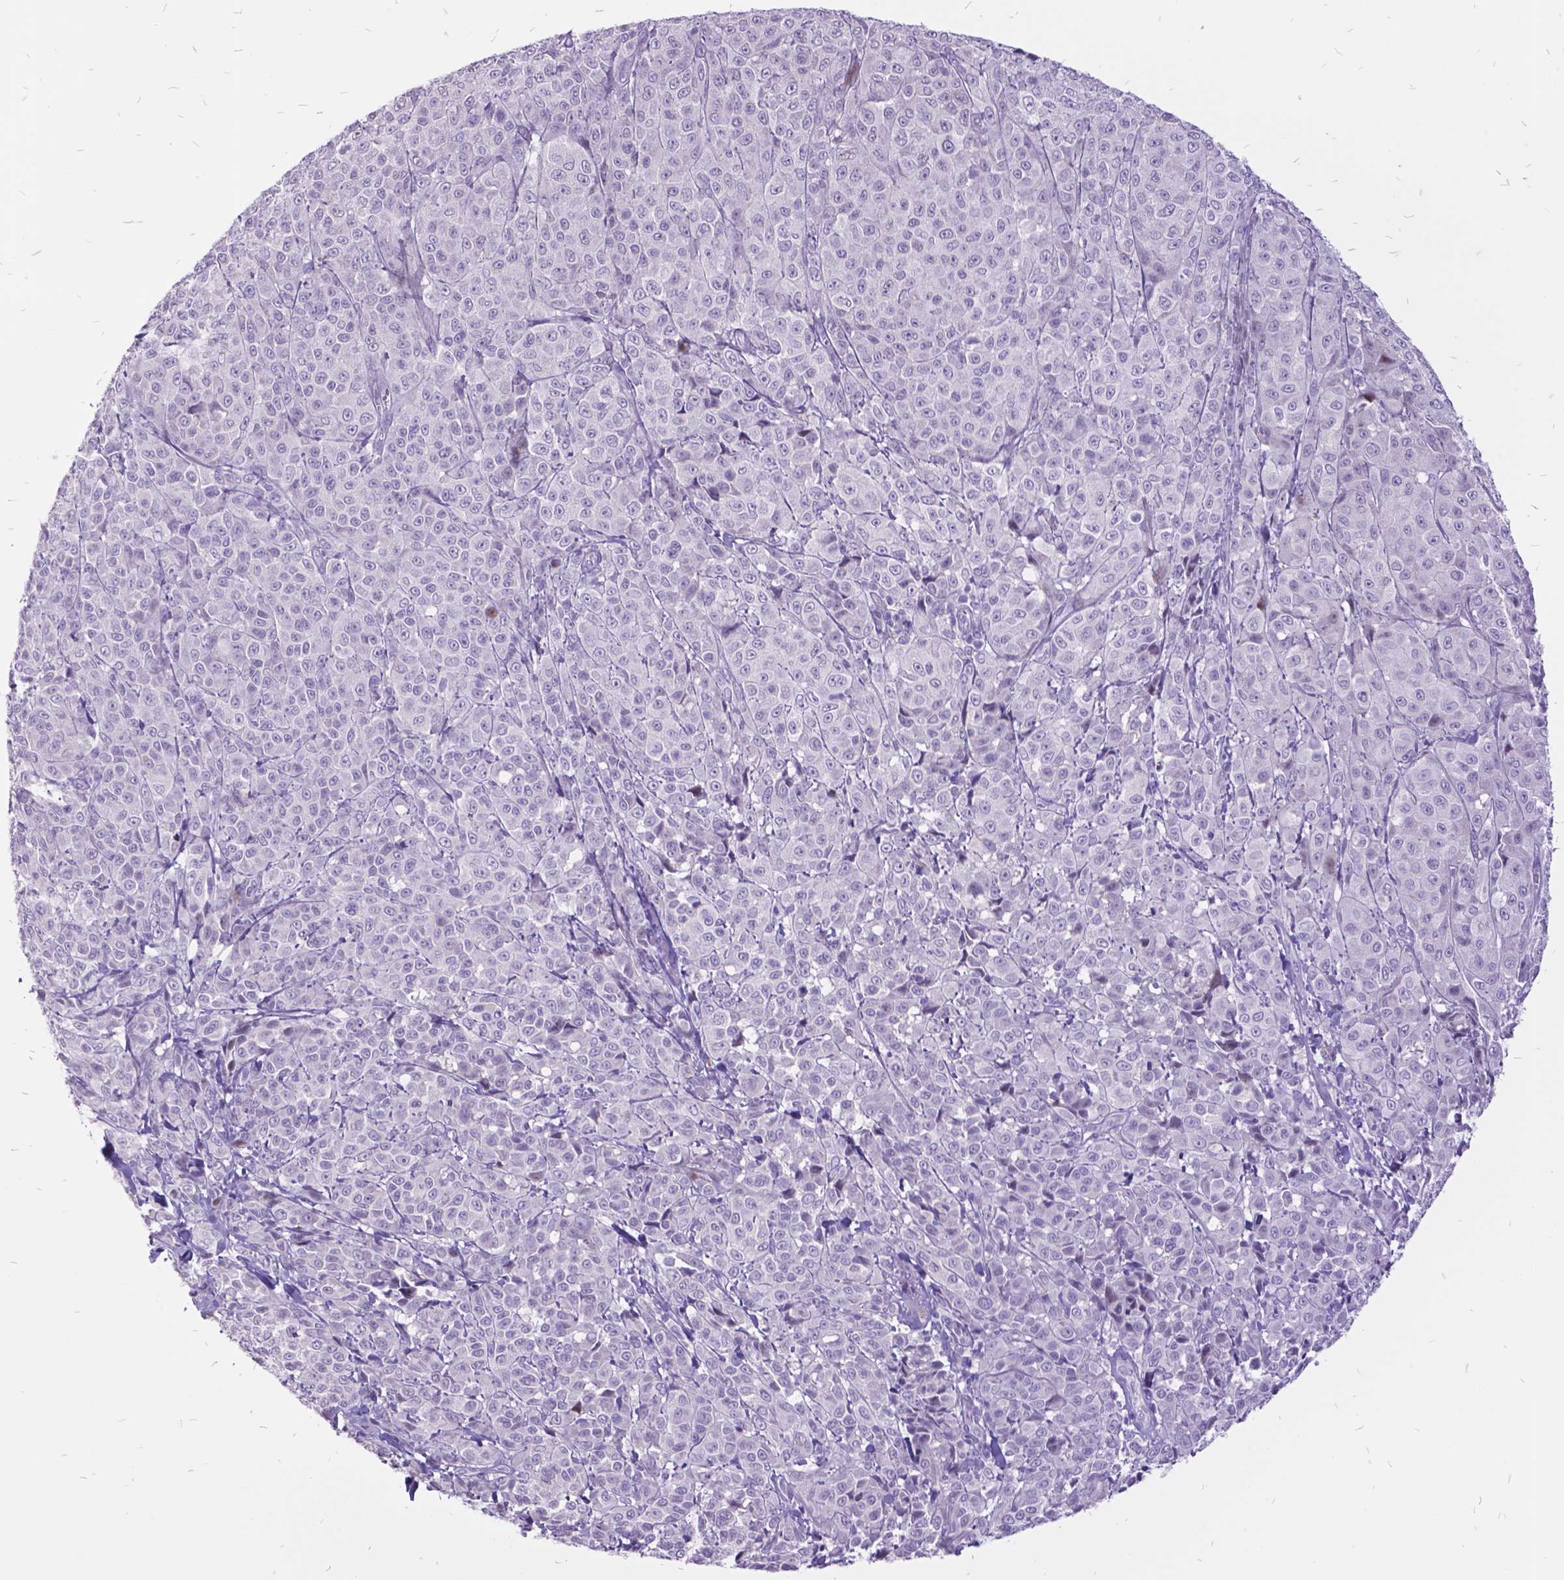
{"staining": {"intensity": "negative", "quantity": "none", "location": "none"}, "tissue": "melanoma", "cell_type": "Tumor cells", "image_type": "cancer", "snomed": [{"axis": "morphology", "description": "Malignant melanoma, NOS"}, {"axis": "topography", "description": "Skin"}], "caption": "A micrograph of human malignant melanoma is negative for staining in tumor cells.", "gene": "ITGB6", "patient": {"sex": "male", "age": 89}}